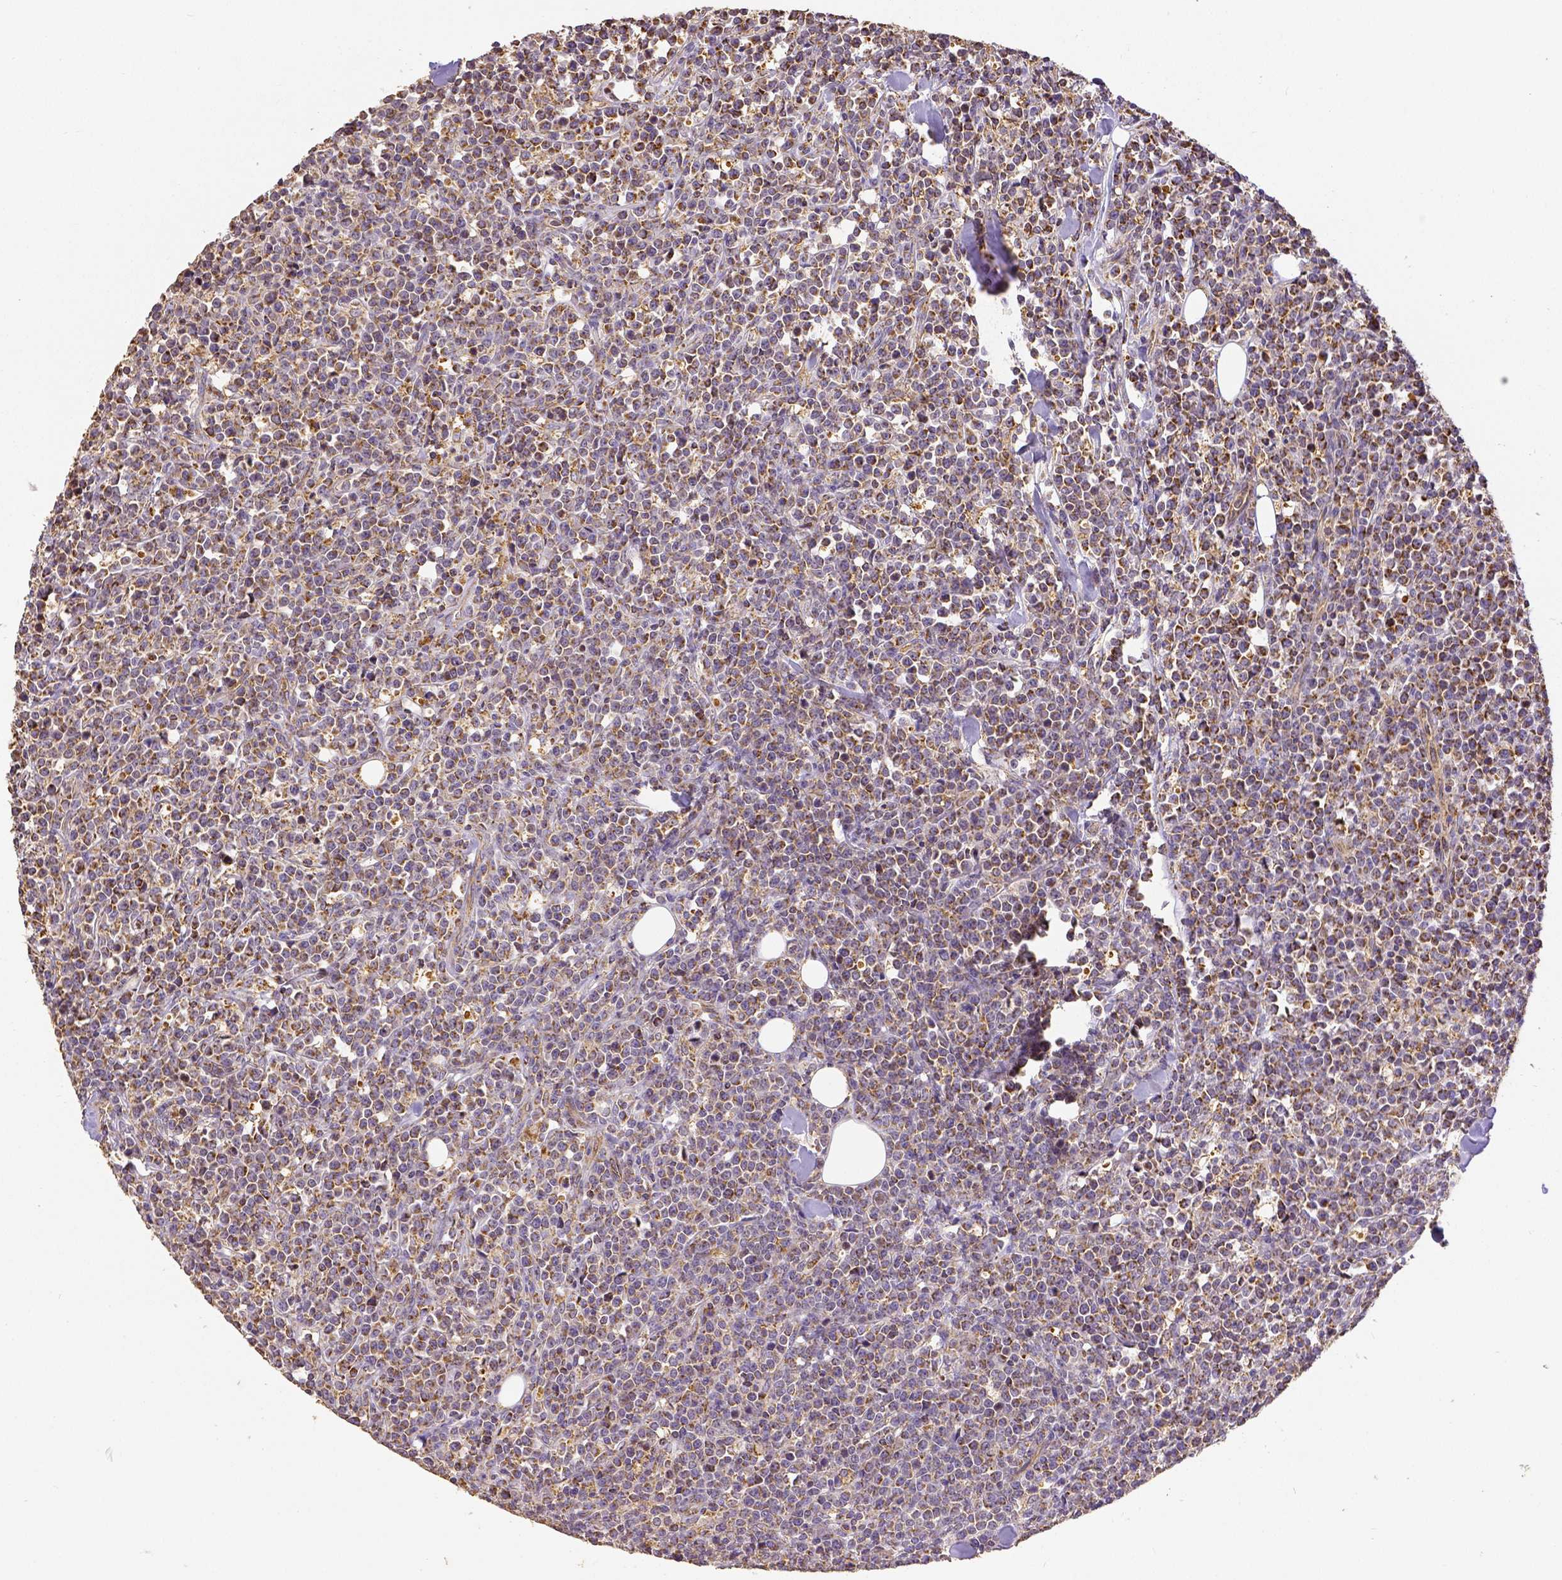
{"staining": {"intensity": "moderate", "quantity": ">75%", "location": "cytoplasmic/membranous"}, "tissue": "lymphoma", "cell_type": "Tumor cells", "image_type": "cancer", "snomed": [{"axis": "morphology", "description": "Malignant lymphoma, non-Hodgkin's type, High grade"}, {"axis": "topography", "description": "Small intestine"}], "caption": "Lymphoma tissue demonstrates moderate cytoplasmic/membranous positivity in approximately >75% of tumor cells, visualized by immunohistochemistry.", "gene": "SDHB", "patient": {"sex": "female", "age": 56}}